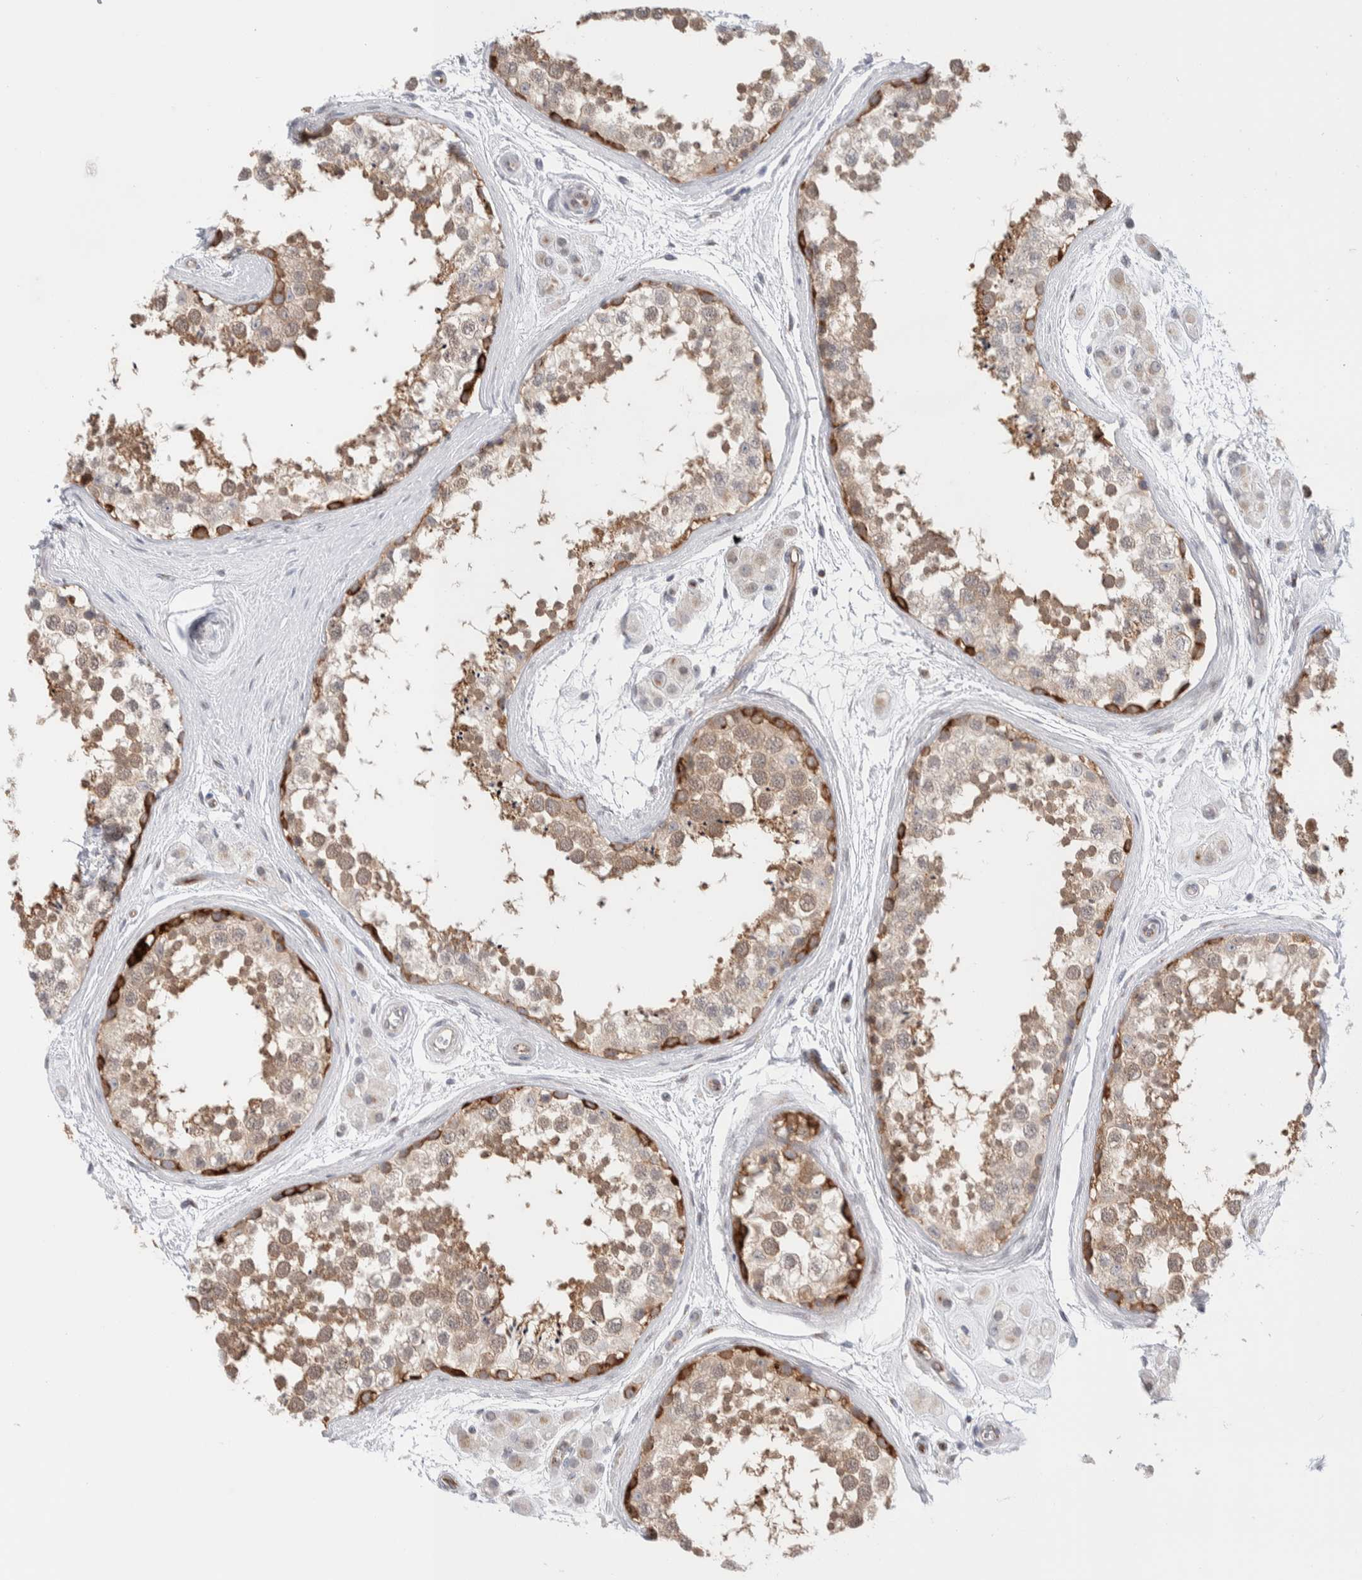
{"staining": {"intensity": "moderate", "quantity": "25%-75%", "location": "cytoplasmic/membranous"}, "tissue": "testis", "cell_type": "Cells in seminiferous ducts", "image_type": "normal", "snomed": [{"axis": "morphology", "description": "Normal tissue, NOS"}, {"axis": "topography", "description": "Testis"}], "caption": "The photomicrograph demonstrates staining of benign testis, revealing moderate cytoplasmic/membranous protein positivity (brown color) within cells in seminiferous ducts.", "gene": "C1orf112", "patient": {"sex": "male", "age": 56}}